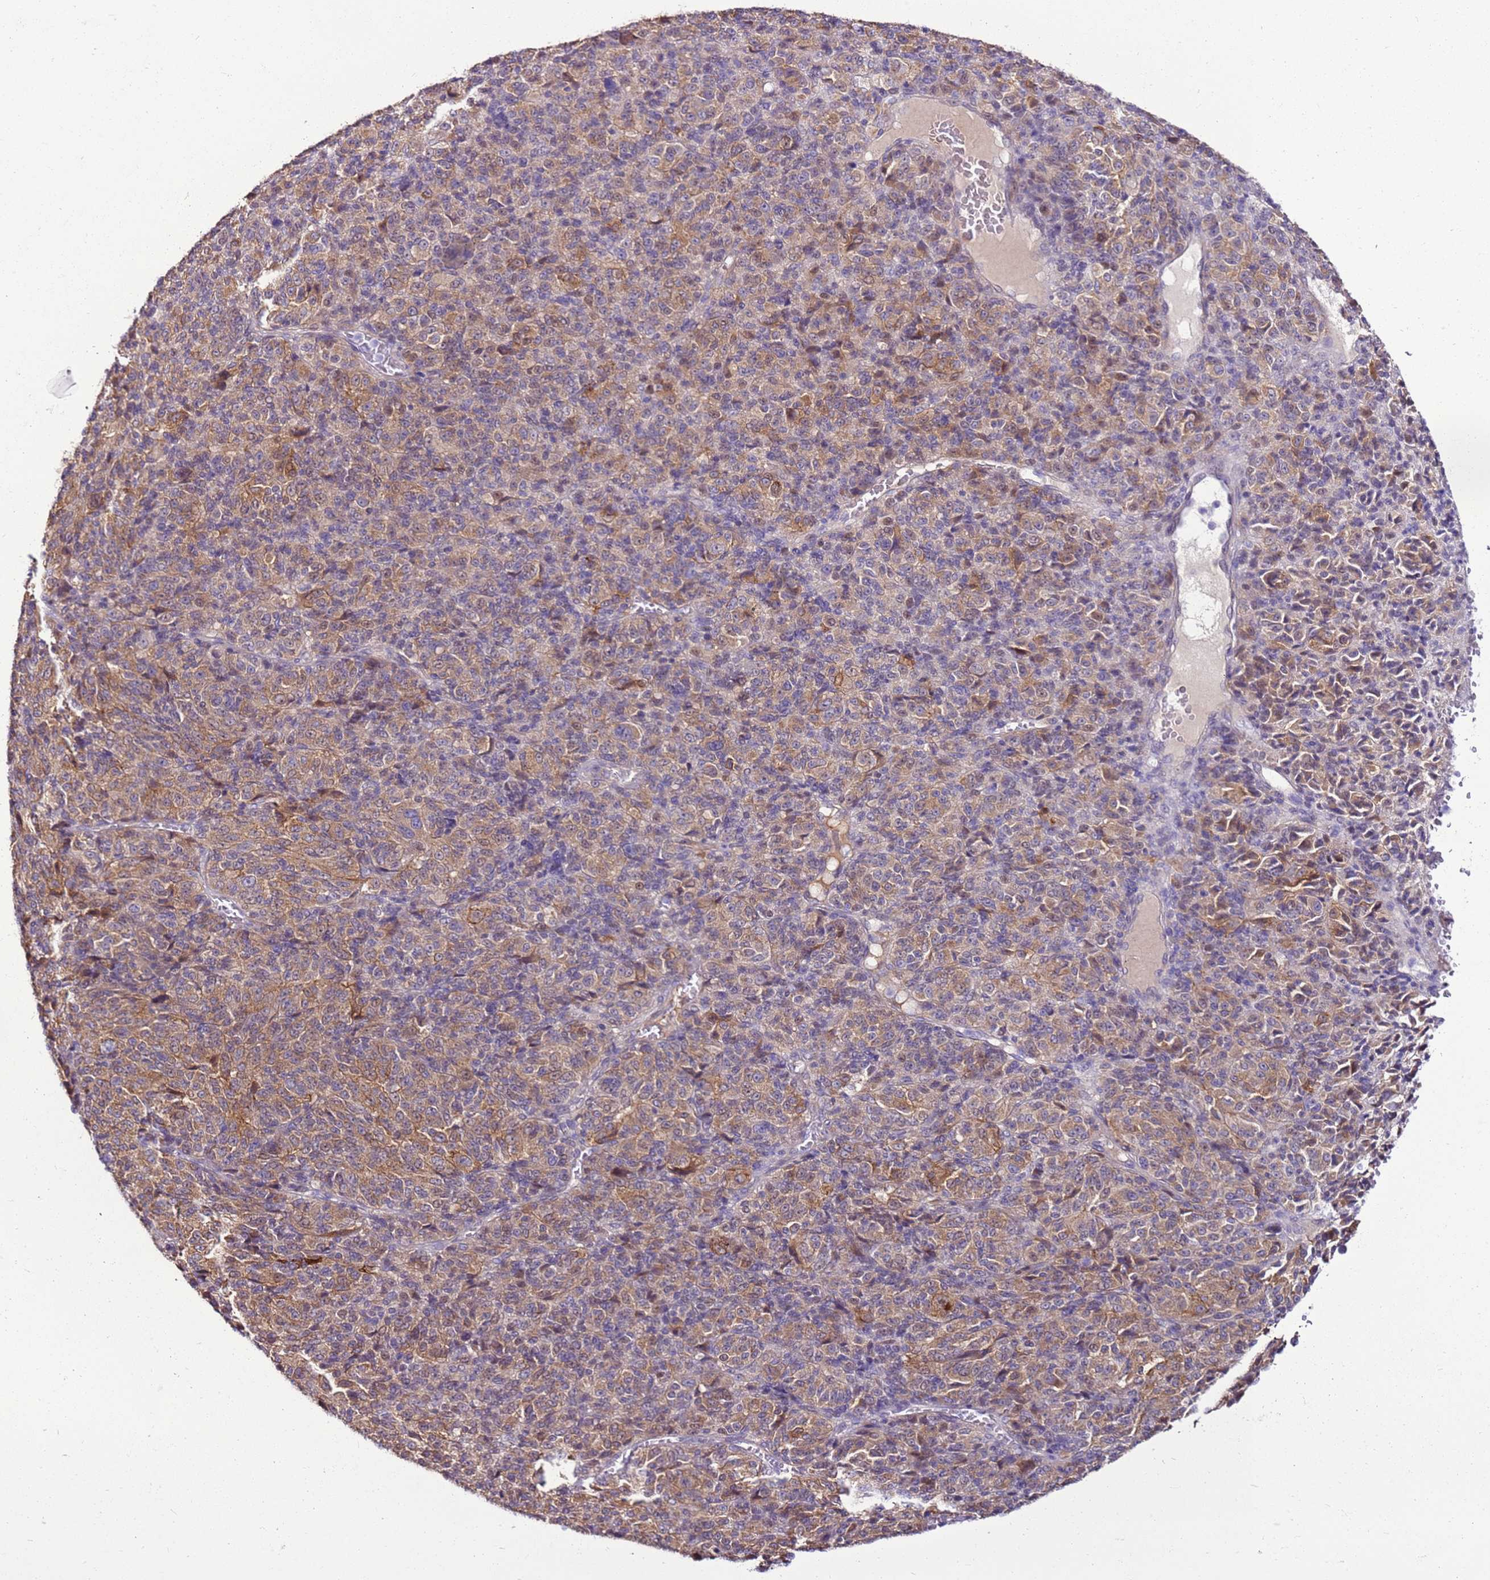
{"staining": {"intensity": "moderate", "quantity": ">75%", "location": "cytoplasmic/membranous"}, "tissue": "melanoma", "cell_type": "Tumor cells", "image_type": "cancer", "snomed": [{"axis": "morphology", "description": "Malignant melanoma, Metastatic site"}, {"axis": "topography", "description": "Brain"}], "caption": "This image displays IHC staining of melanoma, with medium moderate cytoplasmic/membranous positivity in approximately >75% of tumor cells.", "gene": "SLC38A5", "patient": {"sex": "female", "age": 56}}